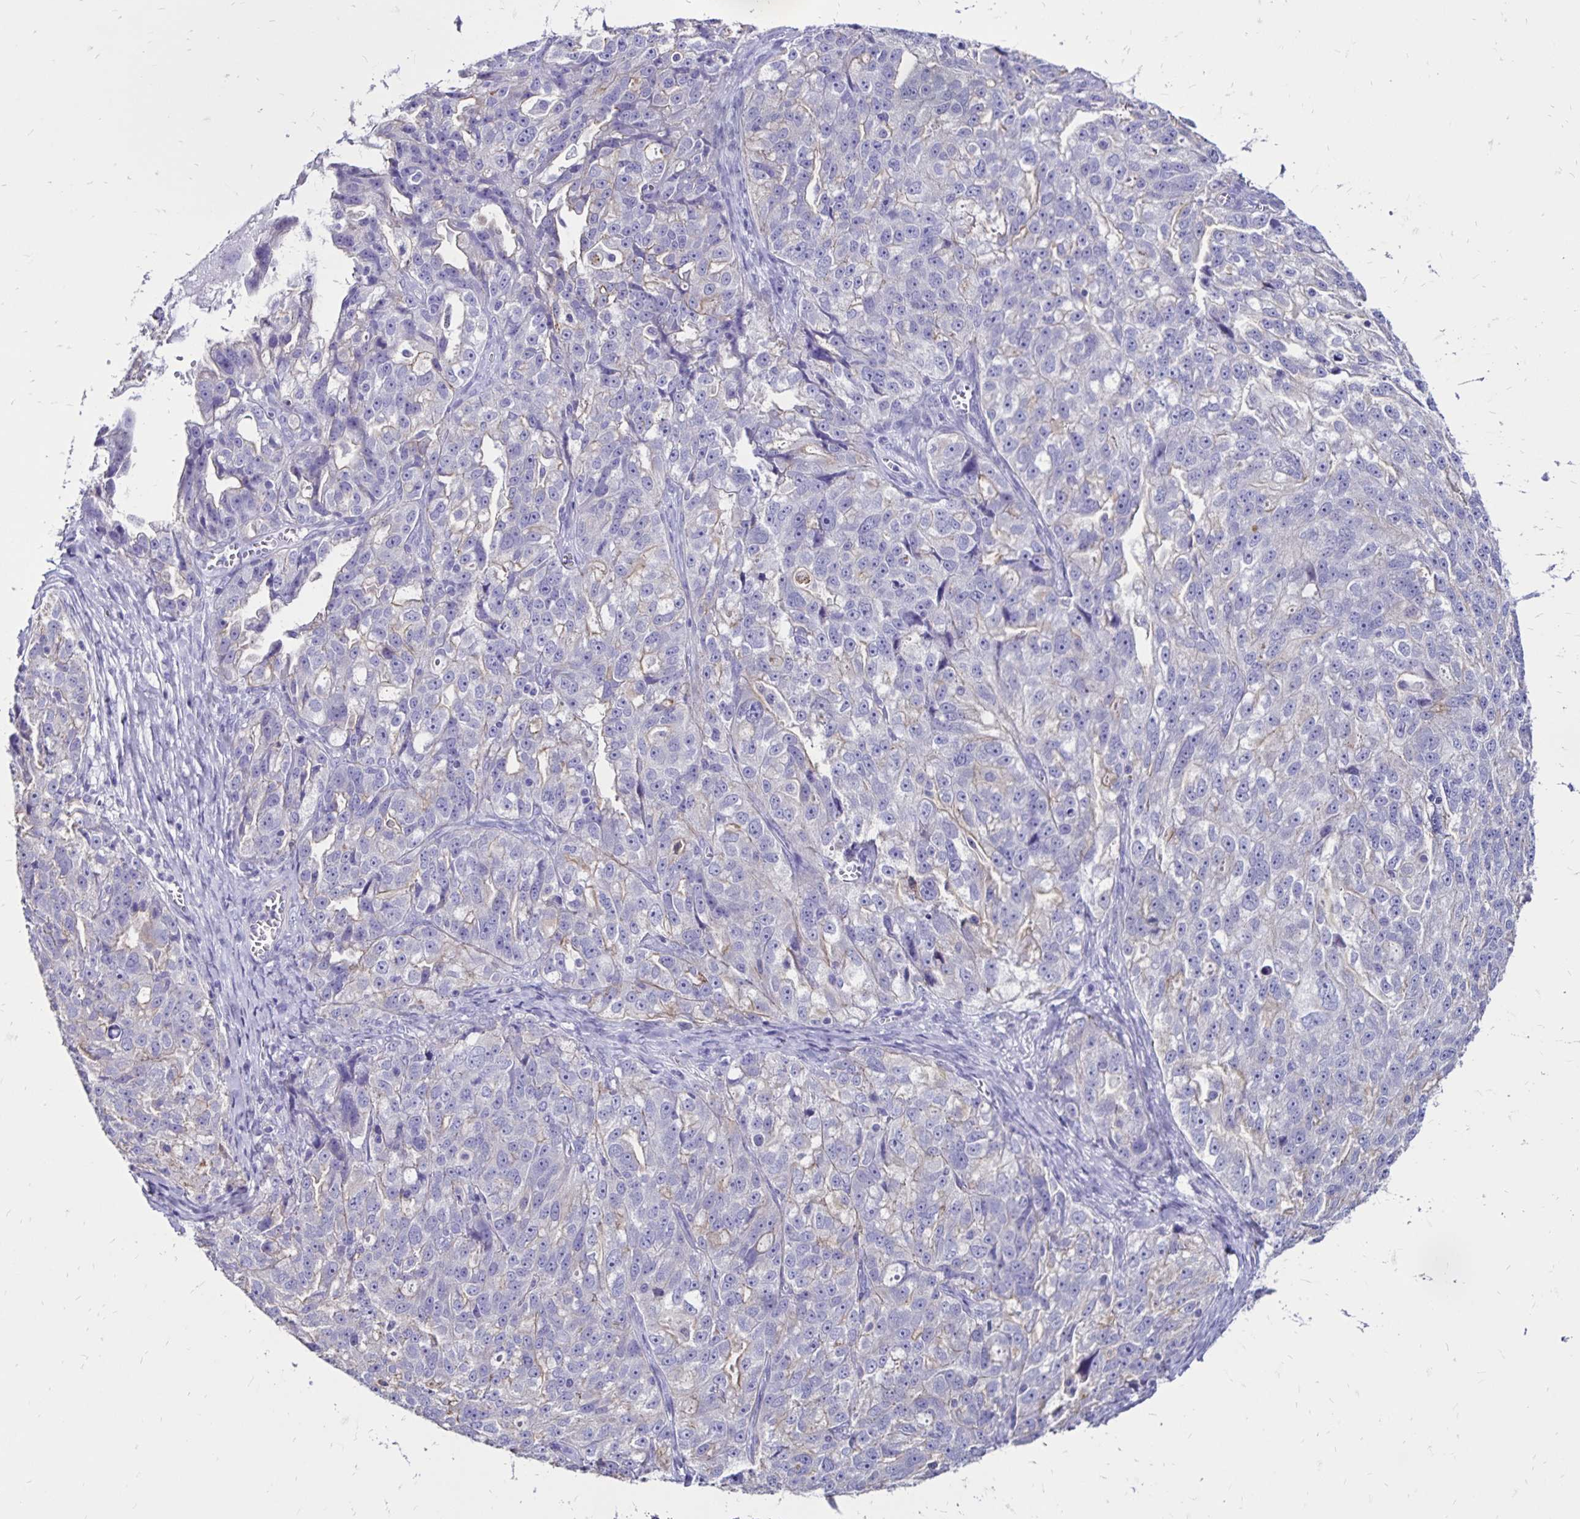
{"staining": {"intensity": "weak", "quantity": "<25%", "location": "cytoplasmic/membranous"}, "tissue": "ovarian cancer", "cell_type": "Tumor cells", "image_type": "cancer", "snomed": [{"axis": "morphology", "description": "Cystadenocarcinoma, serous, NOS"}, {"axis": "topography", "description": "Ovary"}], "caption": "Immunohistochemistry of human ovarian serous cystadenocarcinoma displays no expression in tumor cells.", "gene": "EVPL", "patient": {"sex": "female", "age": 51}}